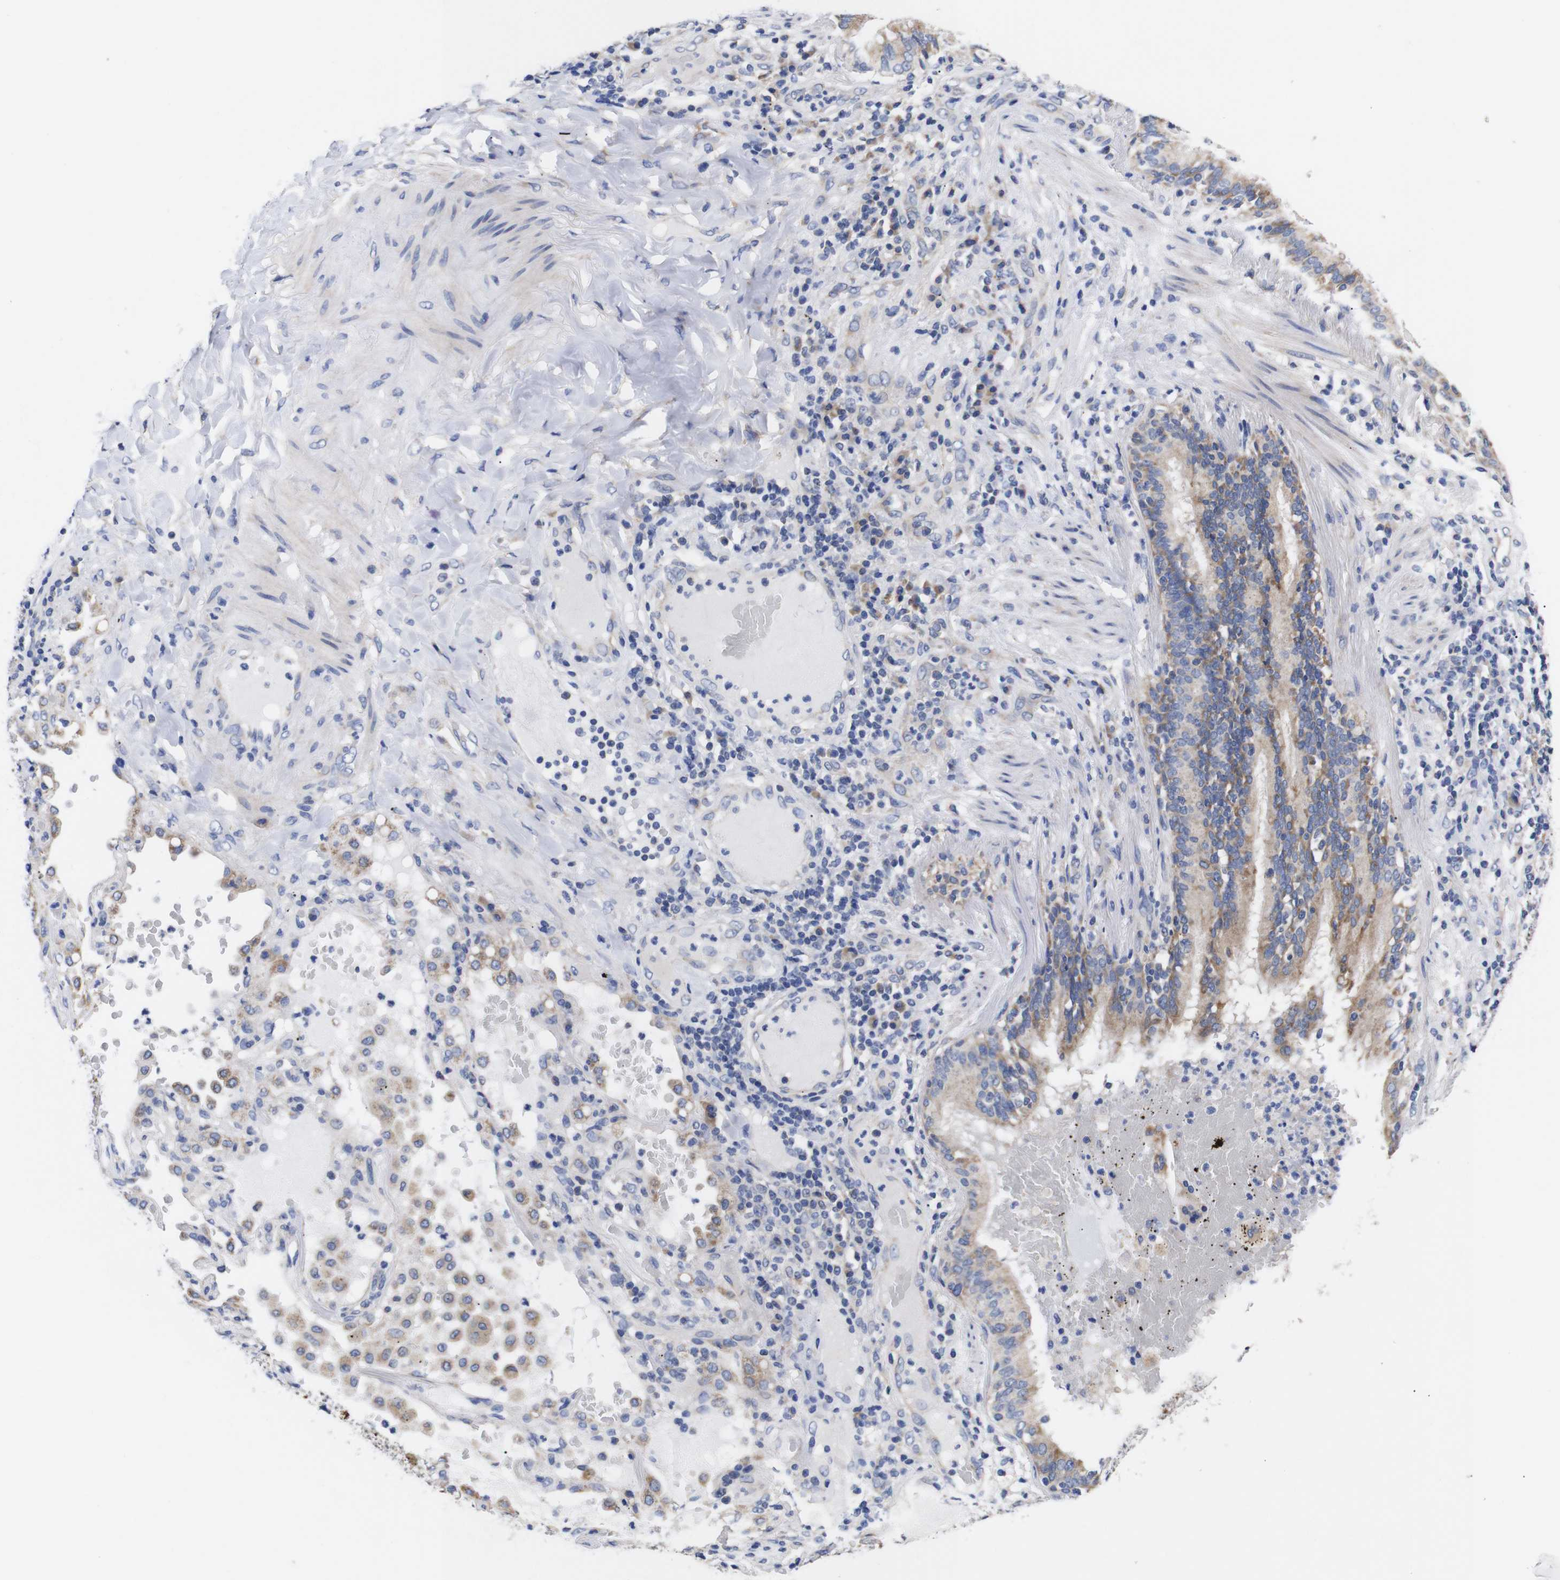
{"staining": {"intensity": "moderate", "quantity": ">75%", "location": "cytoplasmic/membranous"}, "tissue": "lung cancer", "cell_type": "Tumor cells", "image_type": "cancer", "snomed": [{"axis": "morphology", "description": "Squamous cell carcinoma, NOS"}, {"axis": "topography", "description": "Lung"}], "caption": "There is medium levels of moderate cytoplasmic/membranous expression in tumor cells of lung cancer (squamous cell carcinoma), as demonstrated by immunohistochemical staining (brown color).", "gene": "OPN3", "patient": {"sex": "male", "age": 57}}